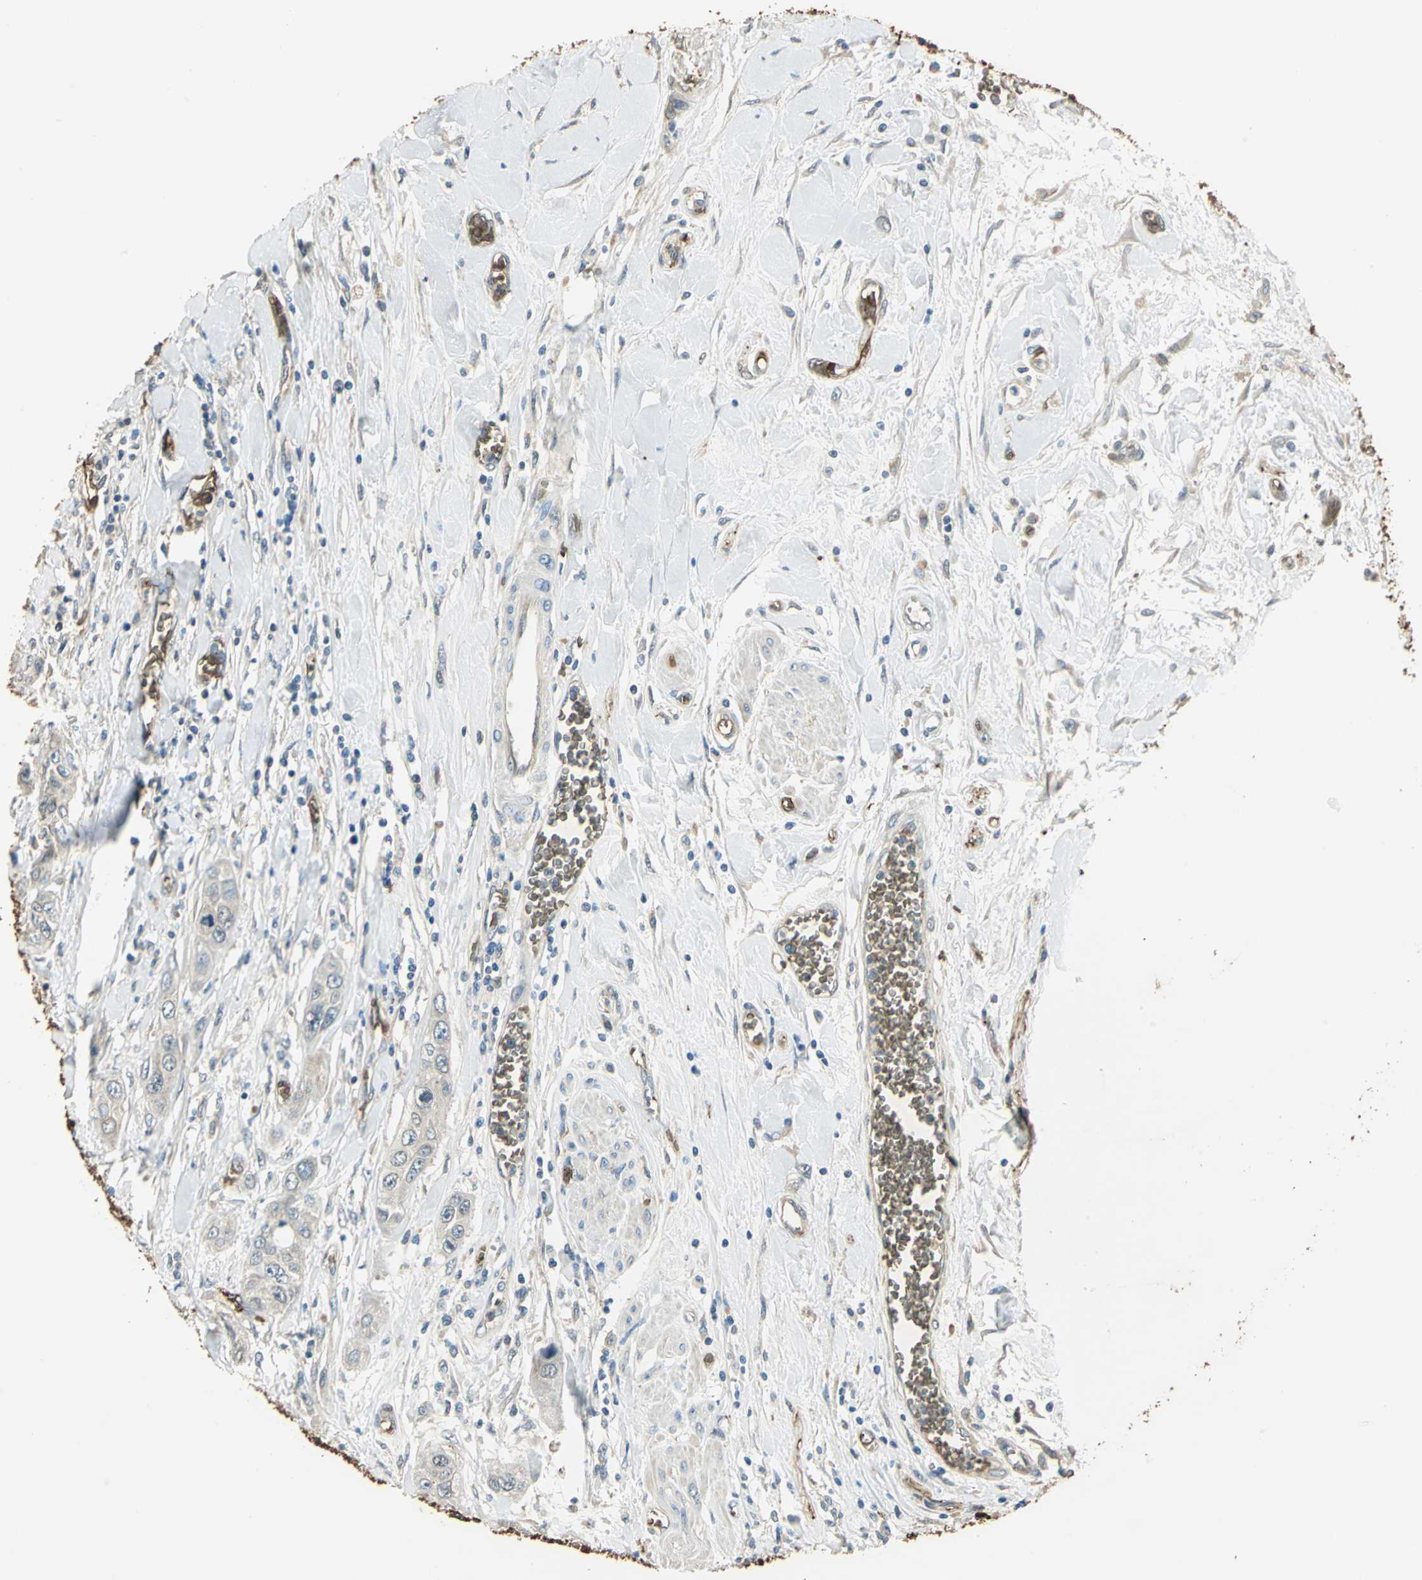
{"staining": {"intensity": "weak", "quantity": "25%-75%", "location": "cytoplasmic/membranous"}, "tissue": "pancreatic cancer", "cell_type": "Tumor cells", "image_type": "cancer", "snomed": [{"axis": "morphology", "description": "Adenocarcinoma, NOS"}, {"axis": "topography", "description": "Pancreas"}], "caption": "Immunohistochemistry of adenocarcinoma (pancreatic) shows low levels of weak cytoplasmic/membranous positivity in about 25%-75% of tumor cells. (DAB IHC with brightfield microscopy, high magnification).", "gene": "DDAH1", "patient": {"sex": "female", "age": 70}}